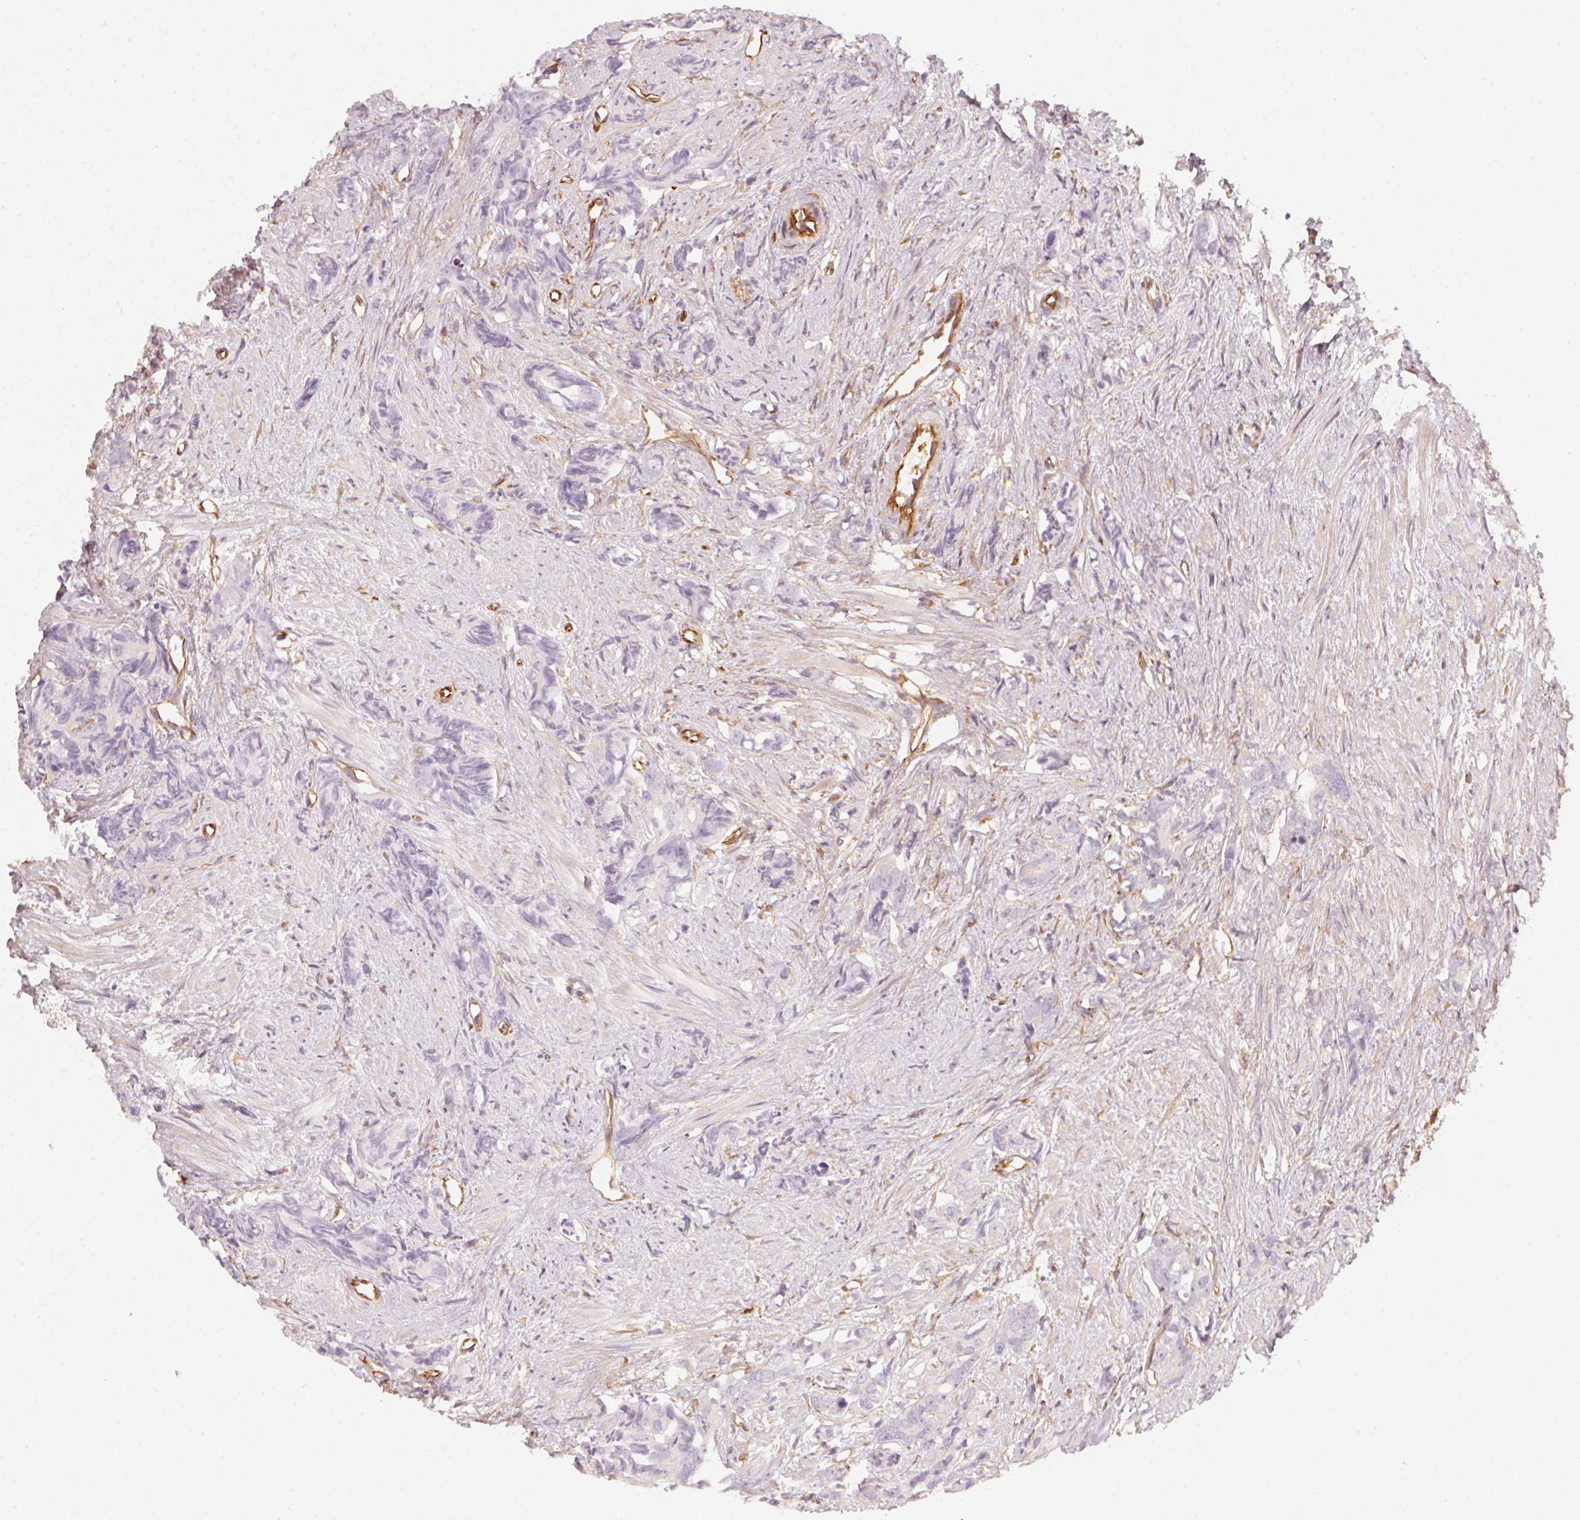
{"staining": {"intensity": "negative", "quantity": "none", "location": "none"}, "tissue": "prostate cancer", "cell_type": "Tumor cells", "image_type": "cancer", "snomed": [{"axis": "morphology", "description": "Adenocarcinoma, High grade"}, {"axis": "topography", "description": "Prostate"}], "caption": "This histopathology image is of high-grade adenocarcinoma (prostate) stained with immunohistochemistry (IHC) to label a protein in brown with the nuclei are counter-stained blue. There is no expression in tumor cells.", "gene": "FOXR2", "patient": {"sex": "male", "age": 90}}